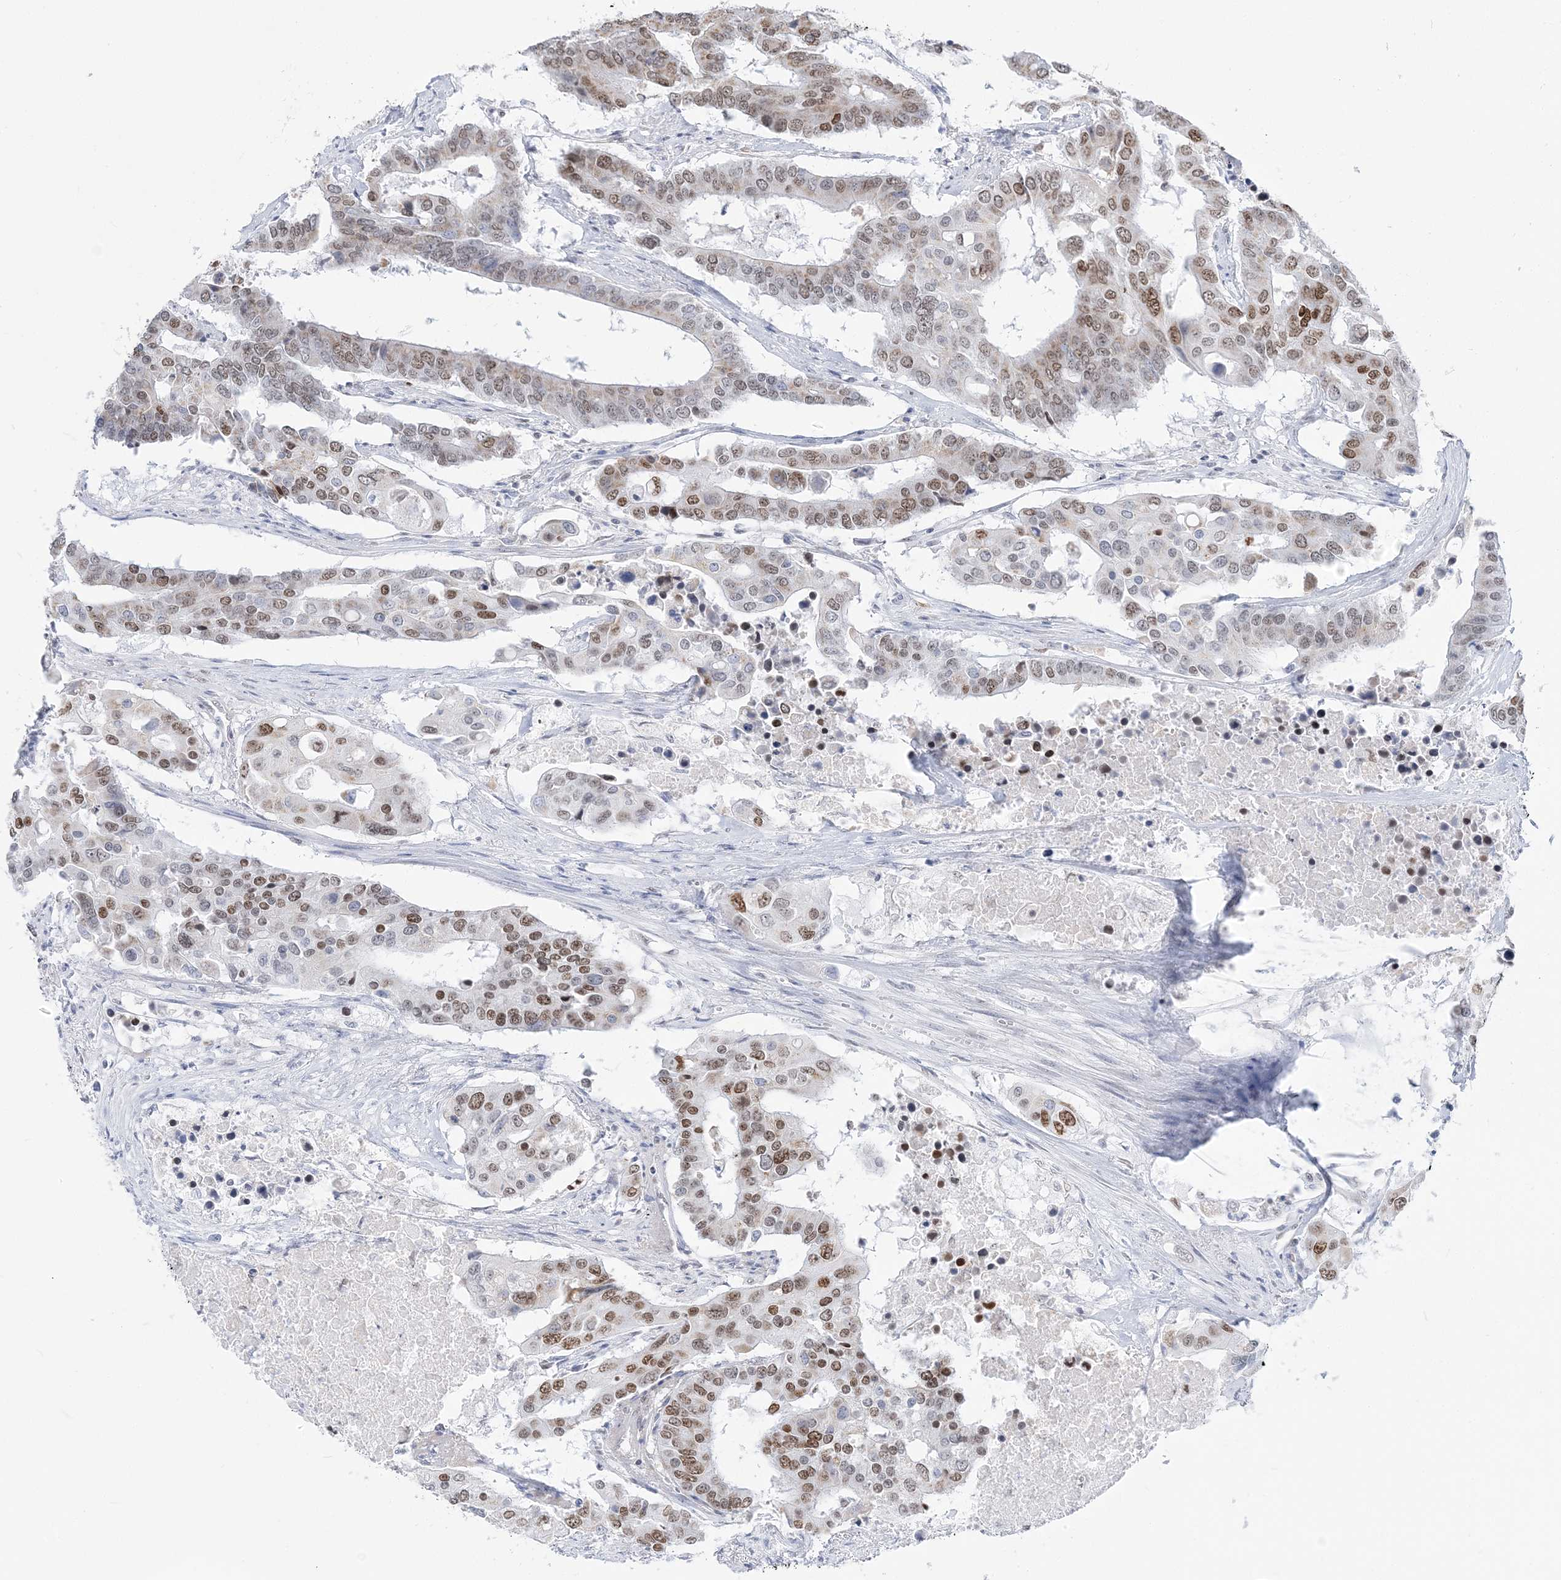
{"staining": {"intensity": "moderate", "quantity": ">75%", "location": "nuclear"}, "tissue": "colorectal cancer", "cell_type": "Tumor cells", "image_type": "cancer", "snomed": [{"axis": "morphology", "description": "Adenocarcinoma, NOS"}, {"axis": "topography", "description": "Colon"}], "caption": "Protein expression analysis of human adenocarcinoma (colorectal) reveals moderate nuclear staining in approximately >75% of tumor cells.", "gene": "DDX21", "patient": {"sex": "male", "age": 77}}